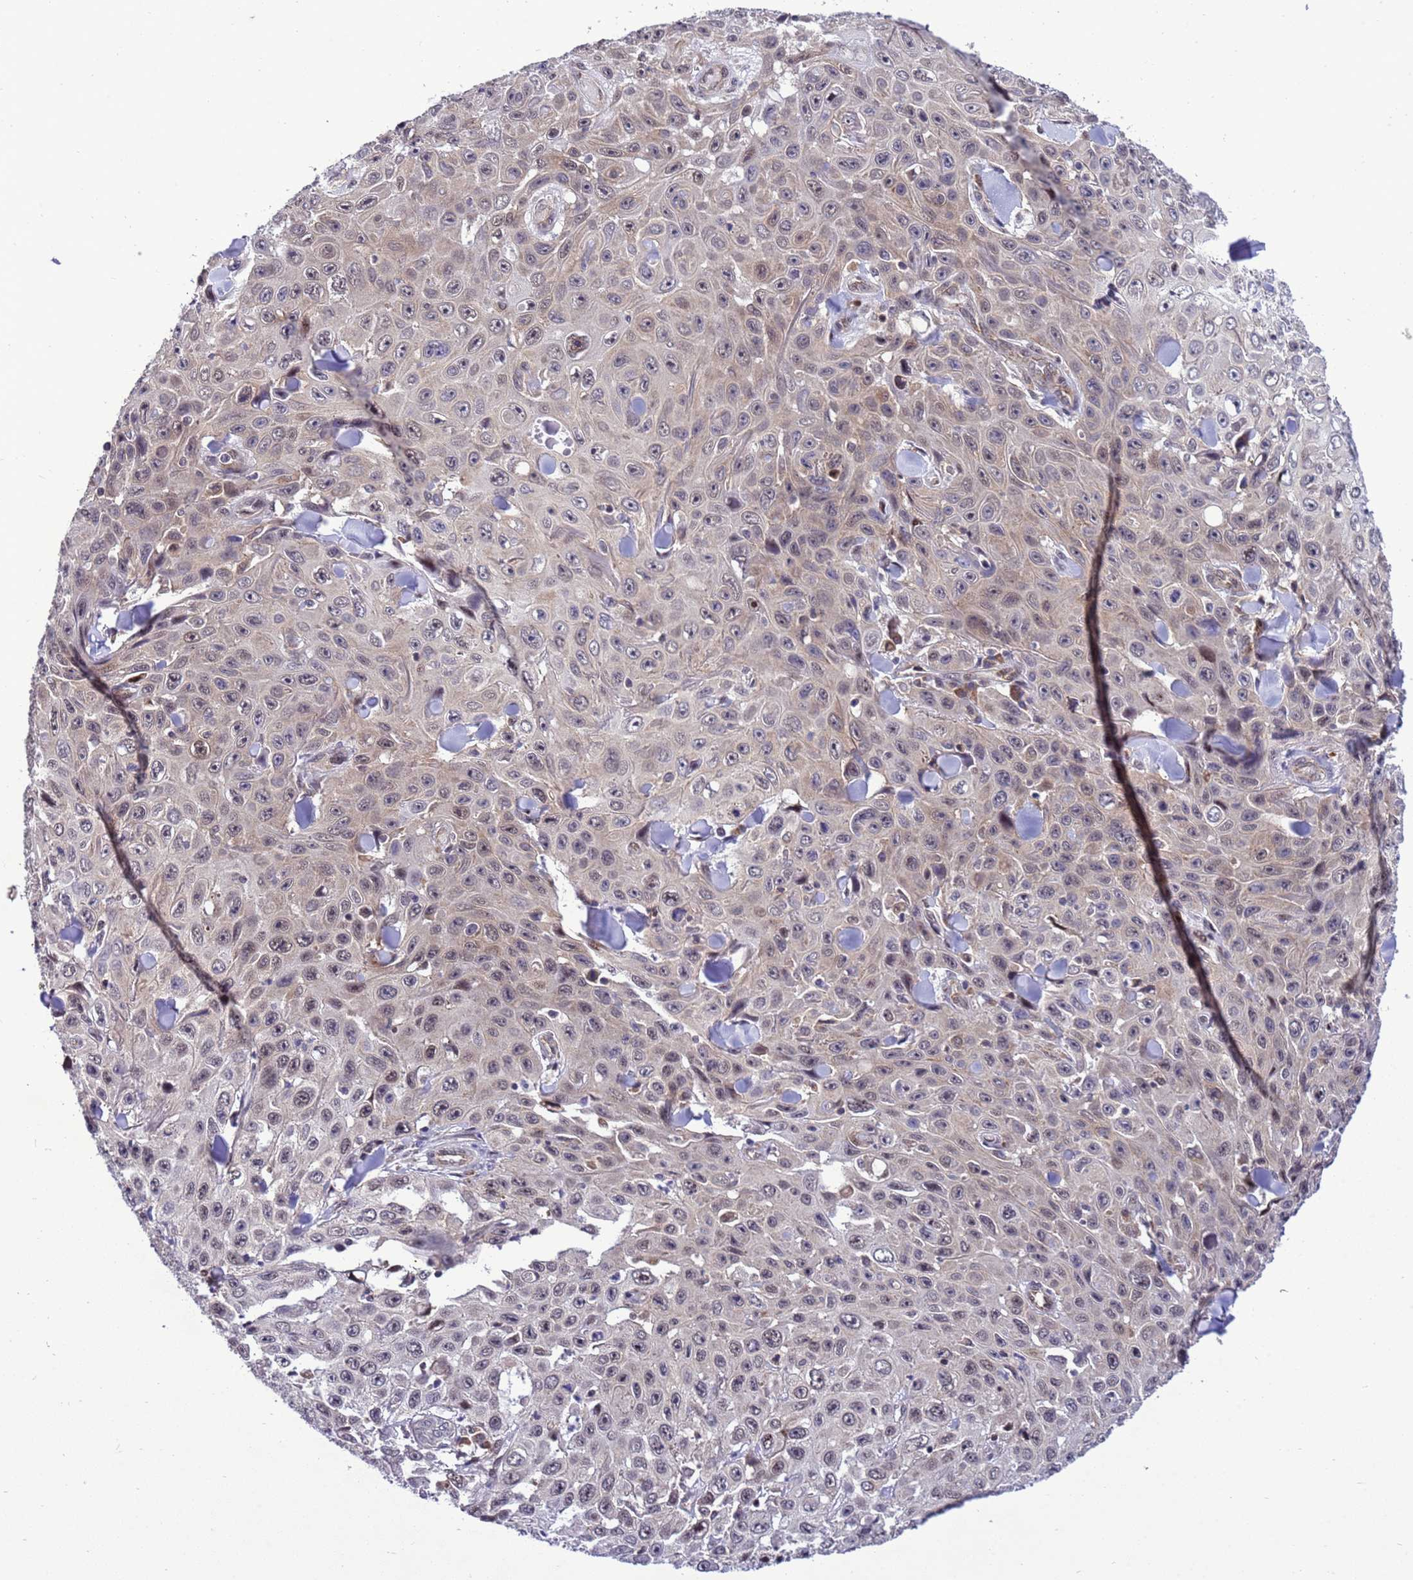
{"staining": {"intensity": "weak", "quantity": "25%-75%", "location": "nuclear"}, "tissue": "skin cancer", "cell_type": "Tumor cells", "image_type": "cancer", "snomed": [{"axis": "morphology", "description": "Basal cell carcinoma"}, {"axis": "topography", "description": "Skin"}], "caption": "IHC micrograph of skin cancer (basal cell carcinoma) stained for a protein (brown), which exhibits low levels of weak nuclear positivity in approximately 25%-75% of tumor cells.", "gene": "RASD1", "patient": {"sex": "male", "age": 73}}